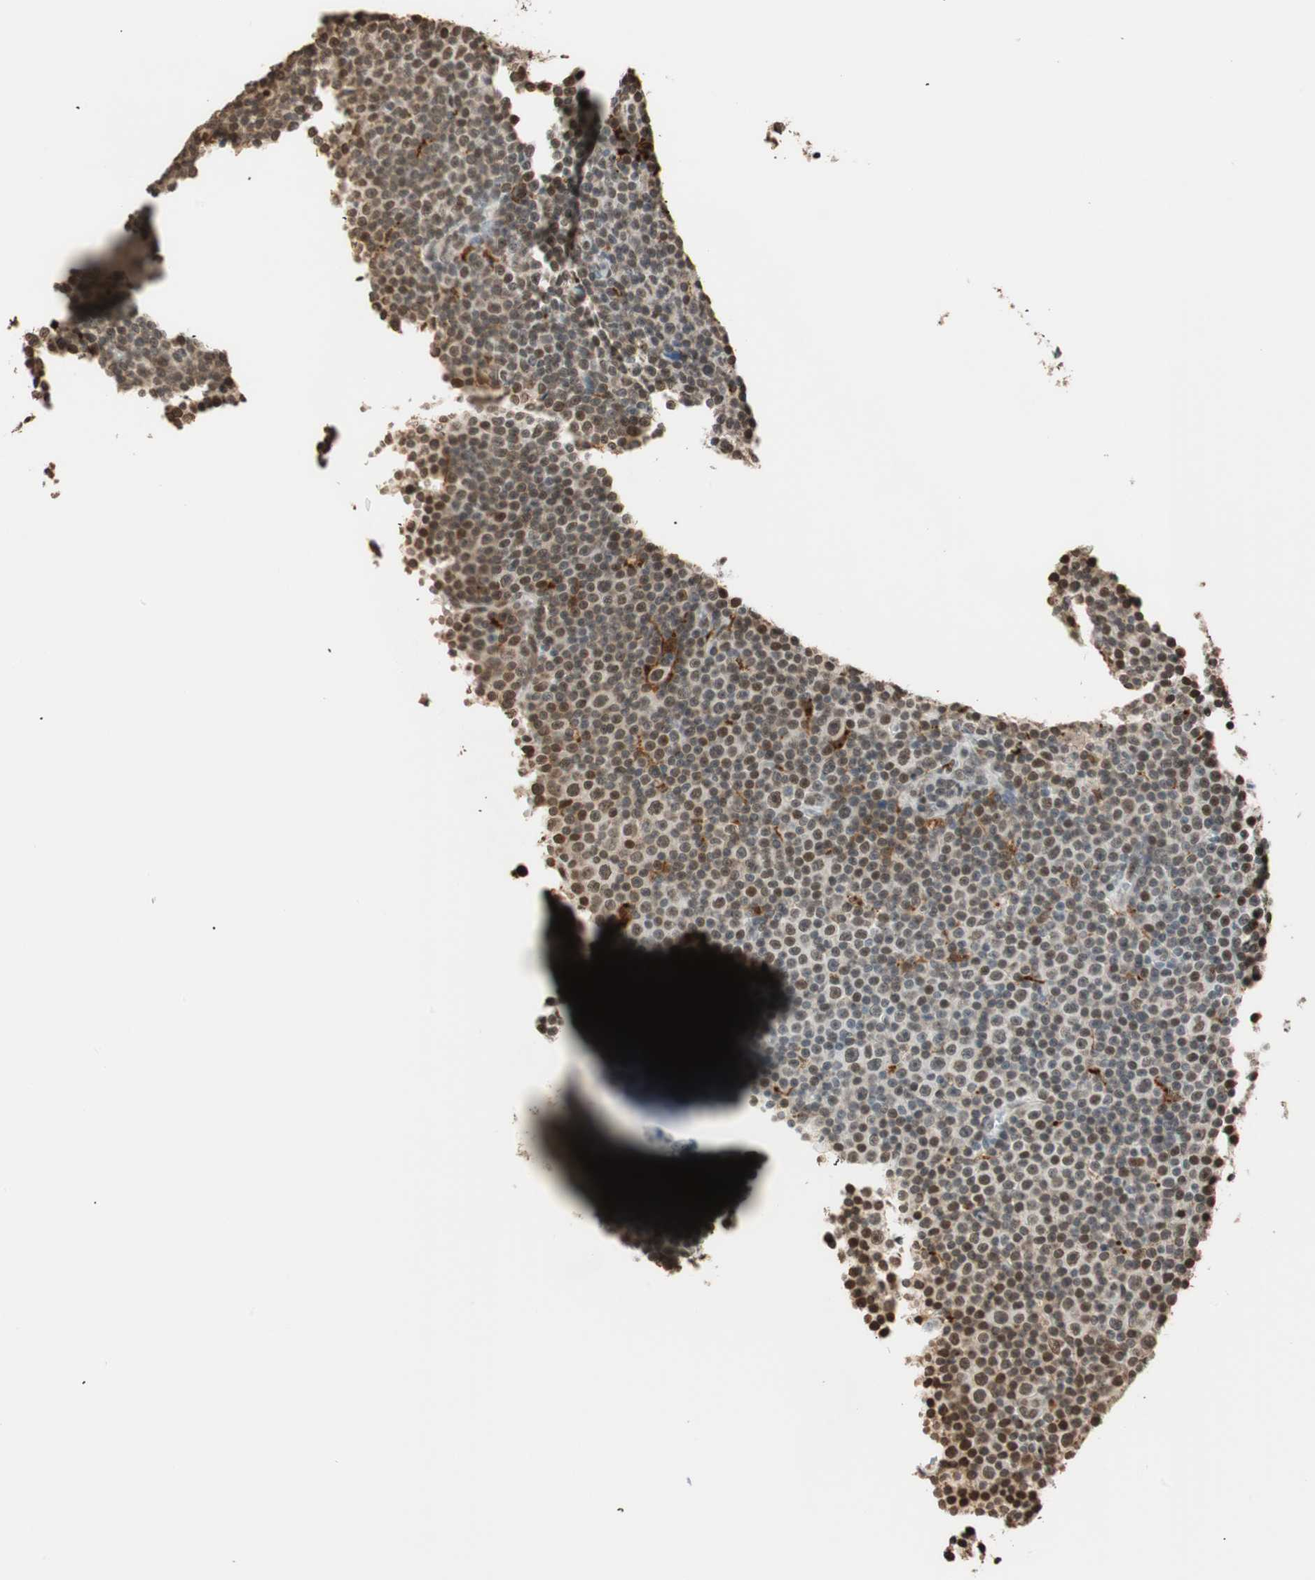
{"staining": {"intensity": "moderate", "quantity": "25%-75%", "location": "nuclear"}, "tissue": "lymphoma", "cell_type": "Tumor cells", "image_type": "cancer", "snomed": [{"axis": "morphology", "description": "Malignant lymphoma, non-Hodgkin's type, Low grade"}, {"axis": "topography", "description": "Lymph node"}], "caption": "About 25%-75% of tumor cells in human low-grade malignant lymphoma, non-Hodgkin's type reveal moderate nuclear protein positivity as visualized by brown immunohistochemical staining.", "gene": "FANCG", "patient": {"sex": "female", "age": 67}}